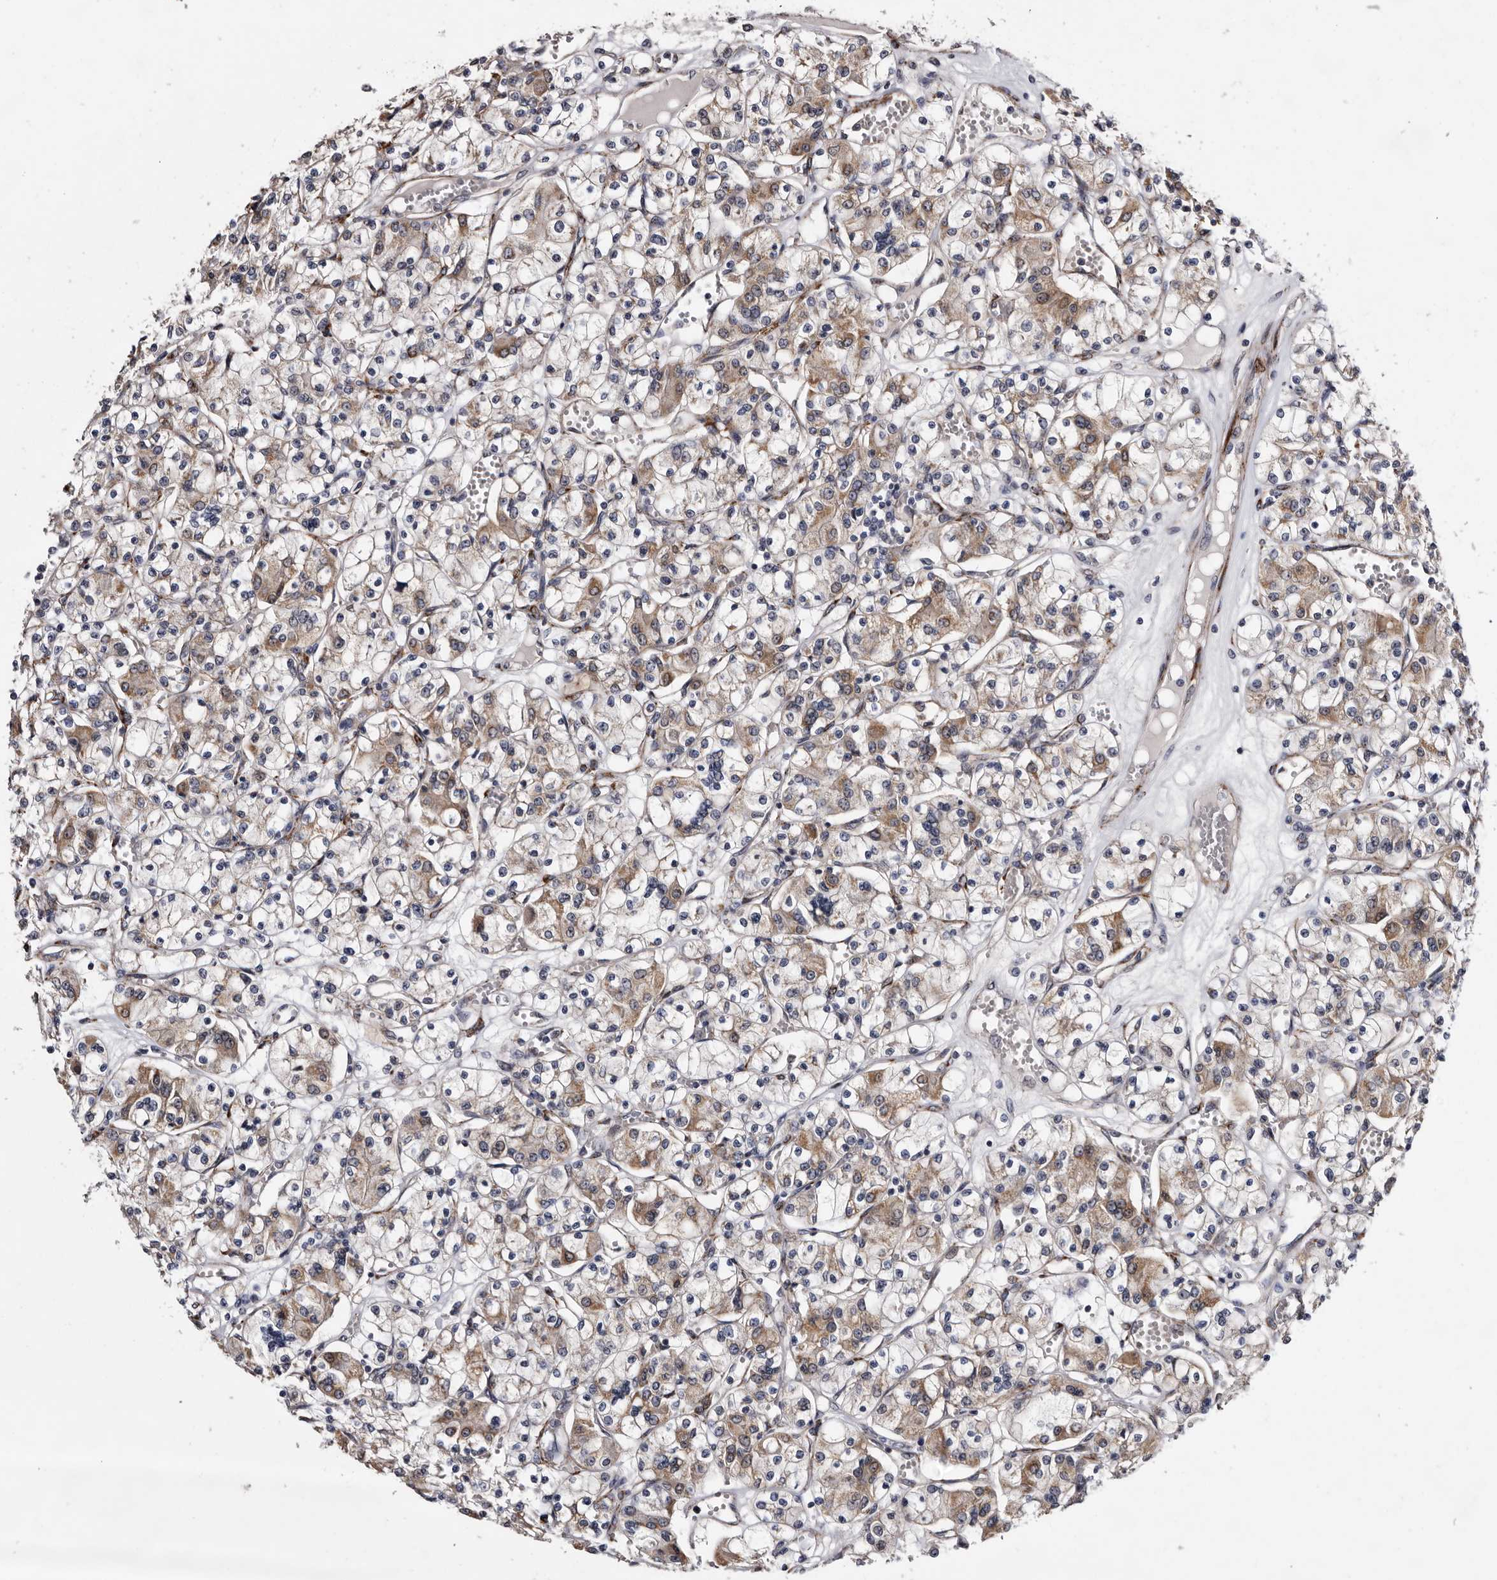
{"staining": {"intensity": "moderate", "quantity": "25%-75%", "location": "cytoplasmic/membranous"}, "tissue": "renal cancer", "cell_type": "Tumor cells", "image_type": "cancer", "snomed": [{"axis": "morphology", "description": "Adenocarcinoma, NOS"}, {"axis": "topography", "description": "Kidney"}], "caption": "An image of adenocarcinoma (renal) stained for a protein displays moderate cytoplasmic/membranous brown staining in tumor cells.", "gene": "ARMCX2", "patient": {"sex": "female", "age": 59}}